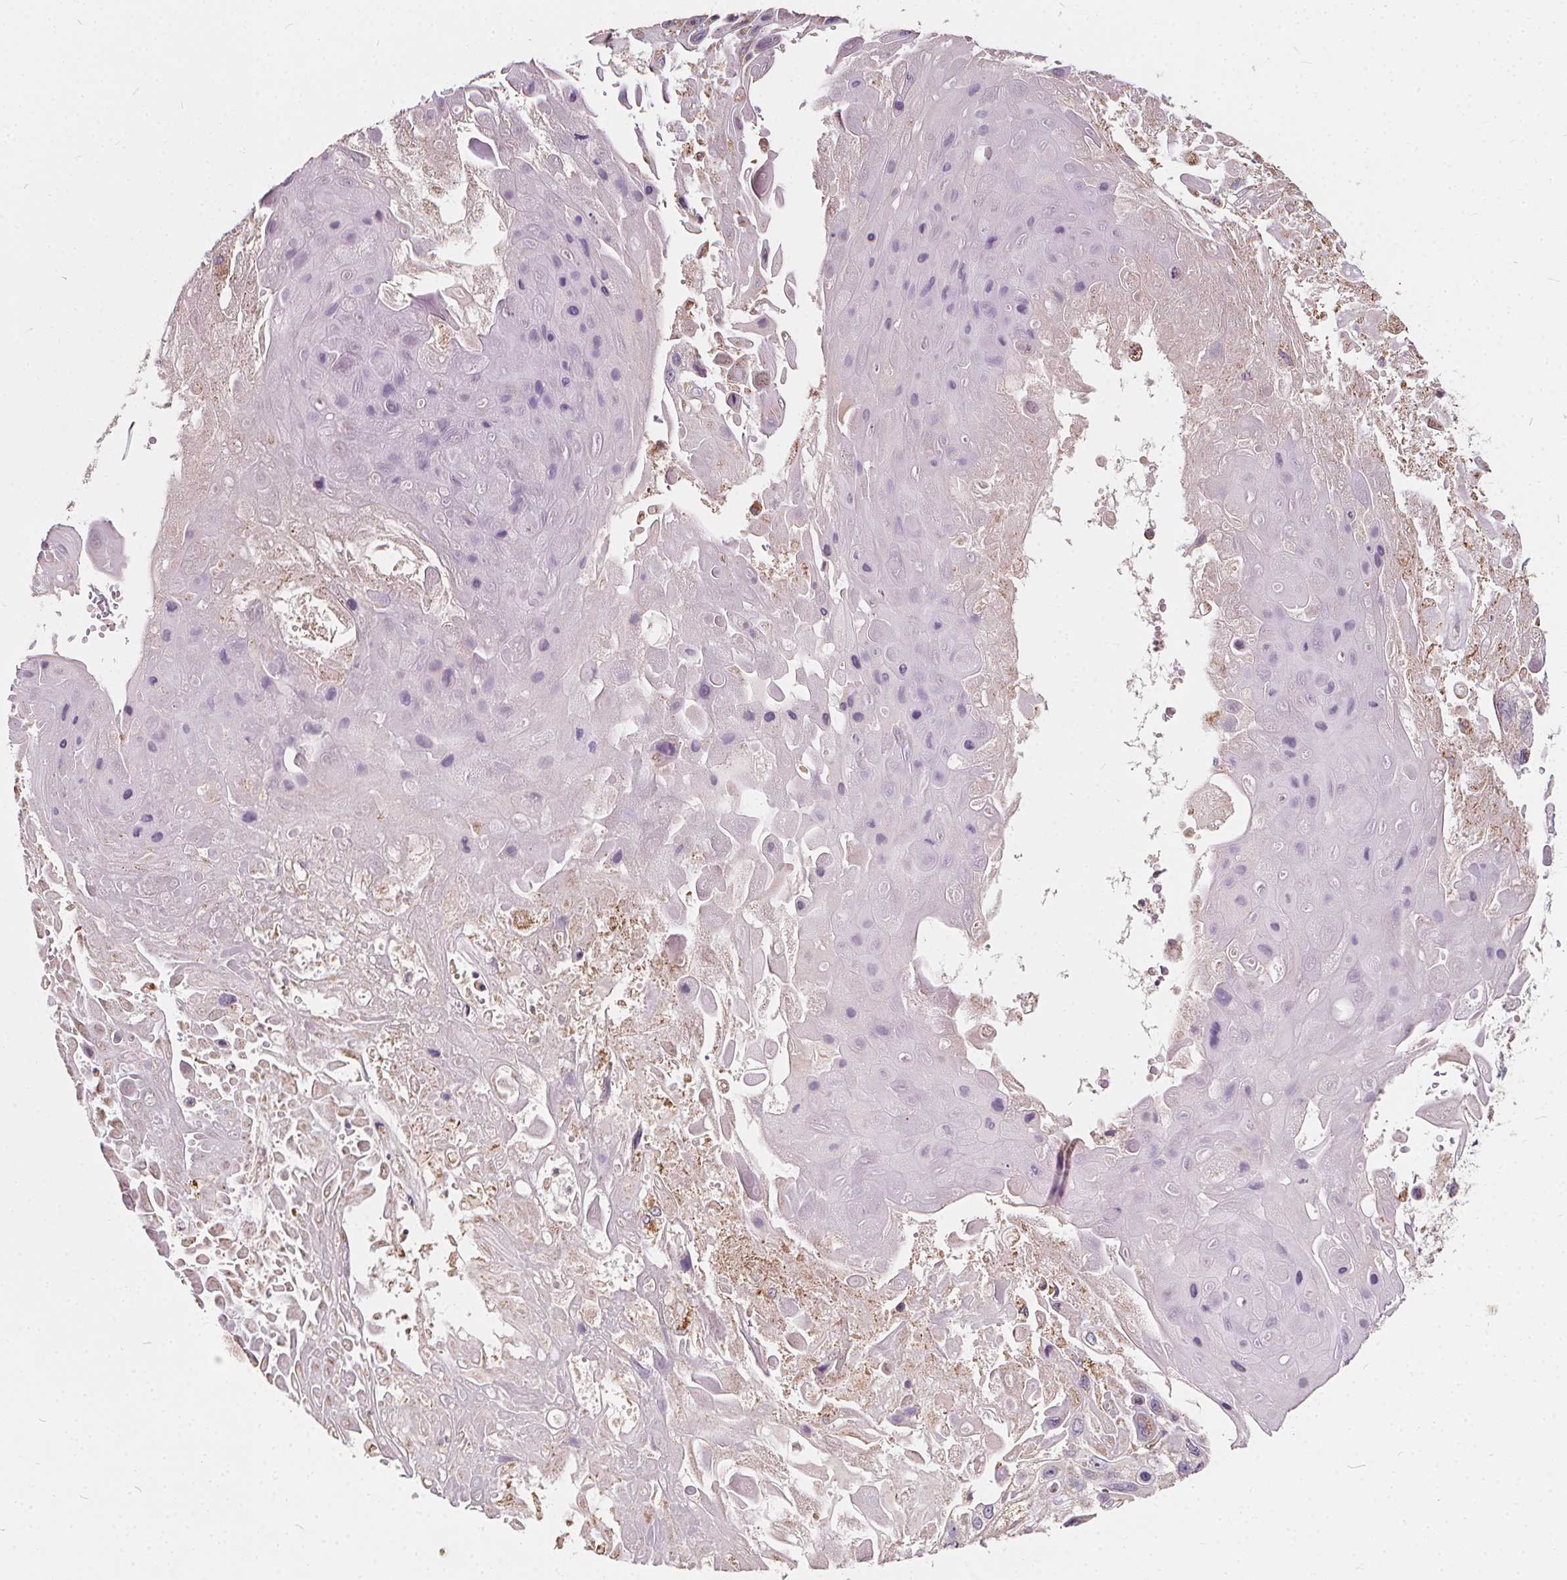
{"staining": {"intensity": "weak", "quantity": "25%-75%", "location": "cytoplasmic/membranous"}, "tissue": "skin cancer", "cell_type": "Tumor cells", "image_type": "cancer", "snomed": [{"axis": "morphology", "description": "Squamous cell carcinoma, NOS"}, {"axis": "topography", "description": "Skin"}], "caption": "Protein expression analysis of human skin squamous cell carcinoma reveals weak cytoplasmic/membranous staining in about 25%-75% of tumor cells. (IHC, brightfield microscopy, high magnification).", "gene": "ORAI2", "patient": {"sex": "male", "age": 82}}